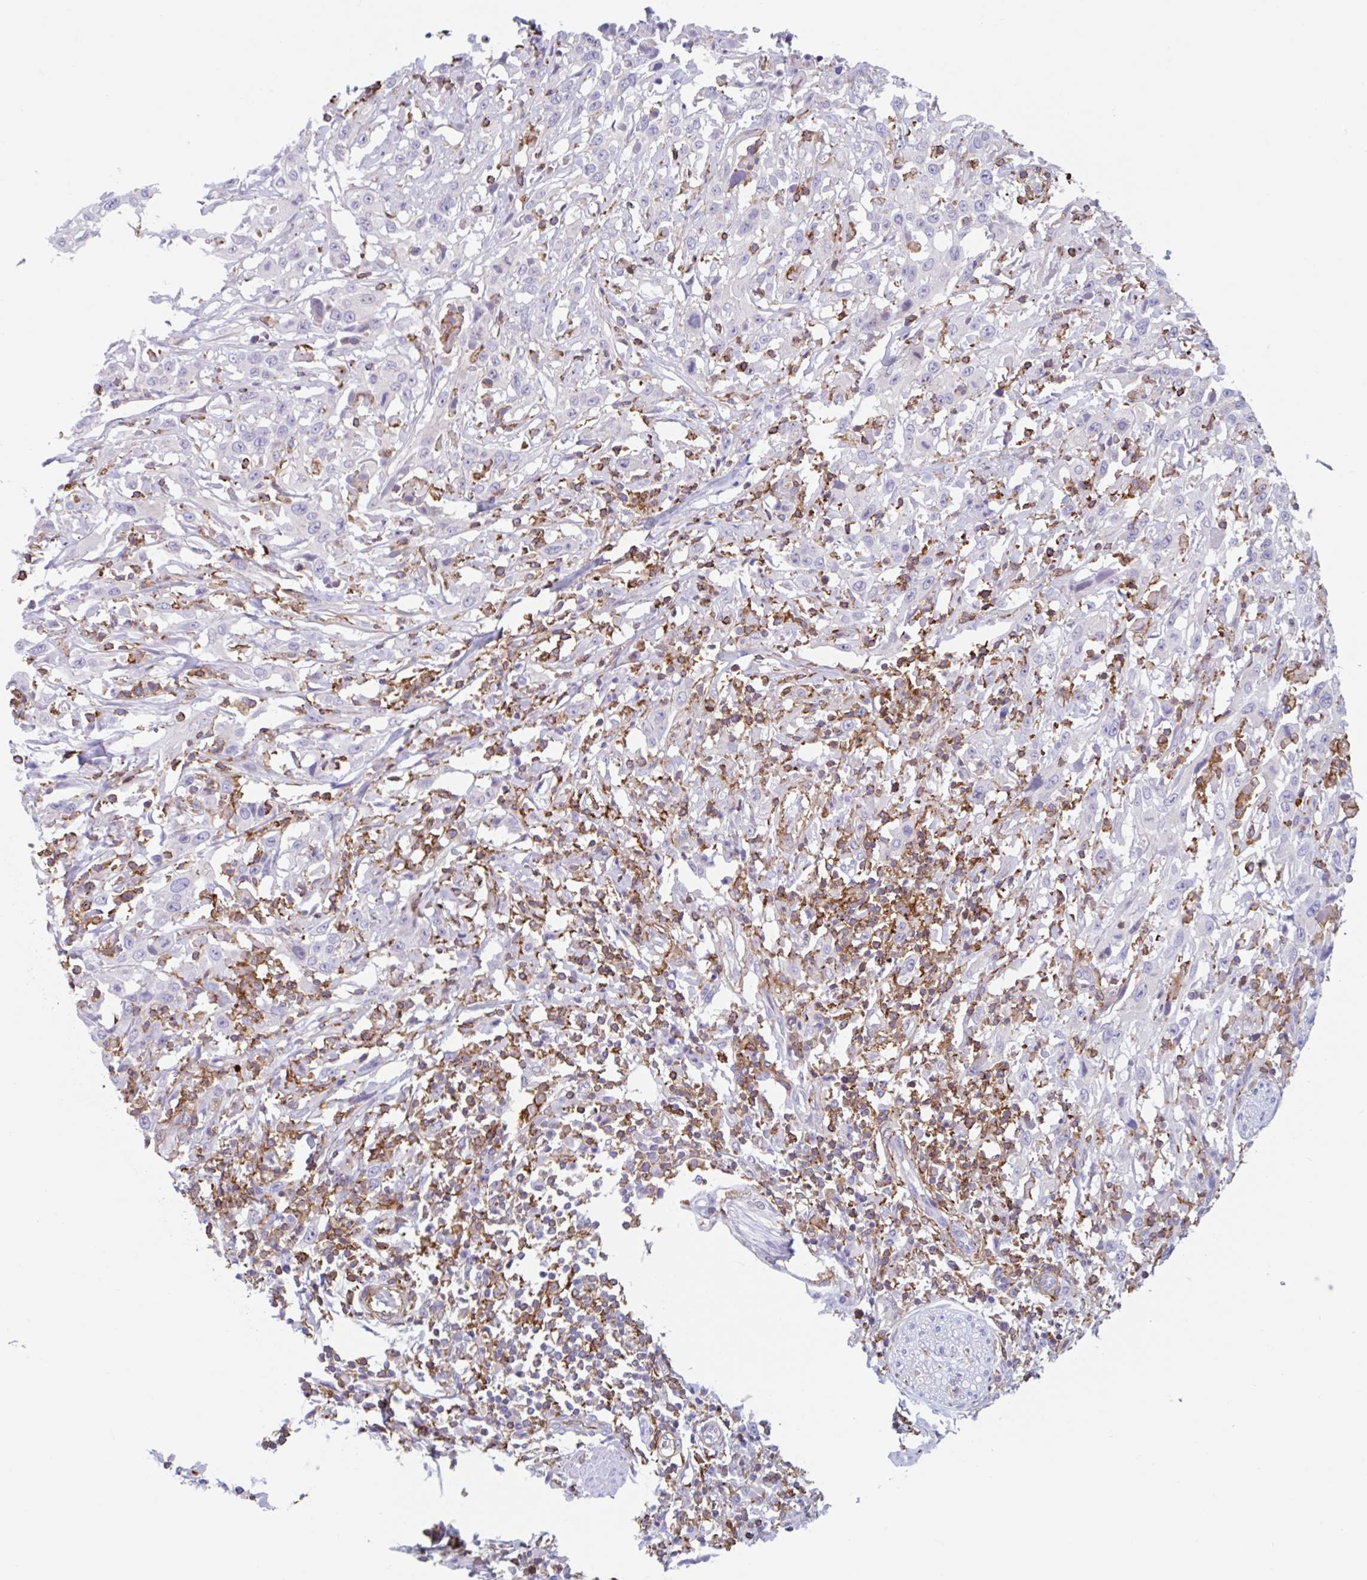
{"staining": {"intensity": "negative", "quantity": "none", "location": "none"}, "tissue": "urothelial cancer", "cell_type": "Tumor cells", "image_type": "cancer", "snomed": [{"axis": "morphology", "description": "Urothelial carcinoma, High grade"}, {"axis": "topography", "description": "Urinary bladder"}], "caption": "DAB immunohistochemical staining of urothelial cancer reveals no significant positivity in tumor cells.", "gene": "EFHD1", "patient": {"sex": "male", "age": 61}}